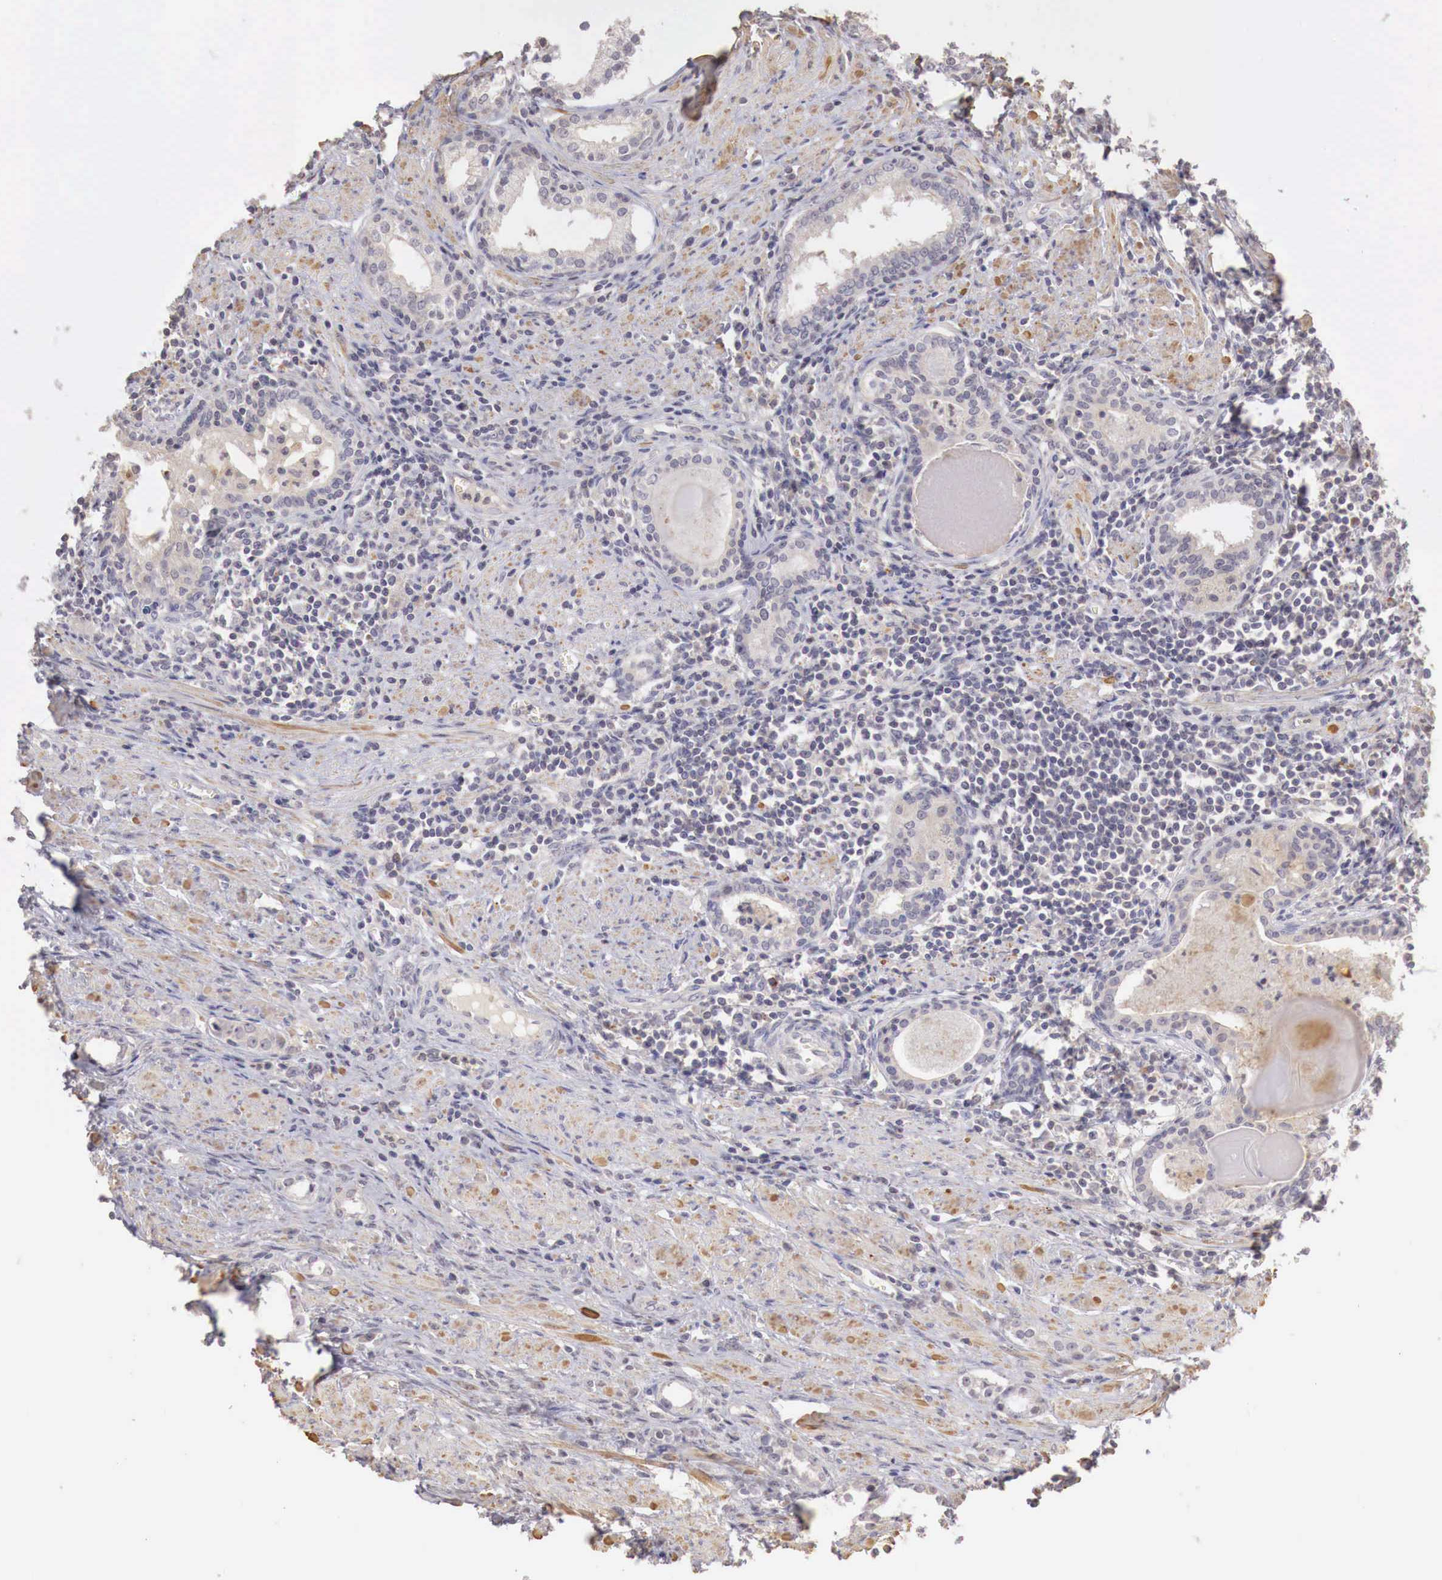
{"staining": {"intensity": "weak", "quantity": "25%-75%", "location": "cytoplasmic/membranous"}, "tissue": "prostate cancer", "cell_type": "Tumor cells", "image_type": "cancer", "snomed": [{"axis": "morphology", "description": "Adenocarcinoma, Medium grade"}, {"axis": "topography", "description": "Prostate"}], "caption": "Protein expression analysis of human prostate adenocarcinoma (medium-grade) reveals weak cytoplasmic/membranous expression in approximately 25%-75% of tumor cells.", "gene": "TBC1D9", "patient": {"sex": "male", "age": 73}}